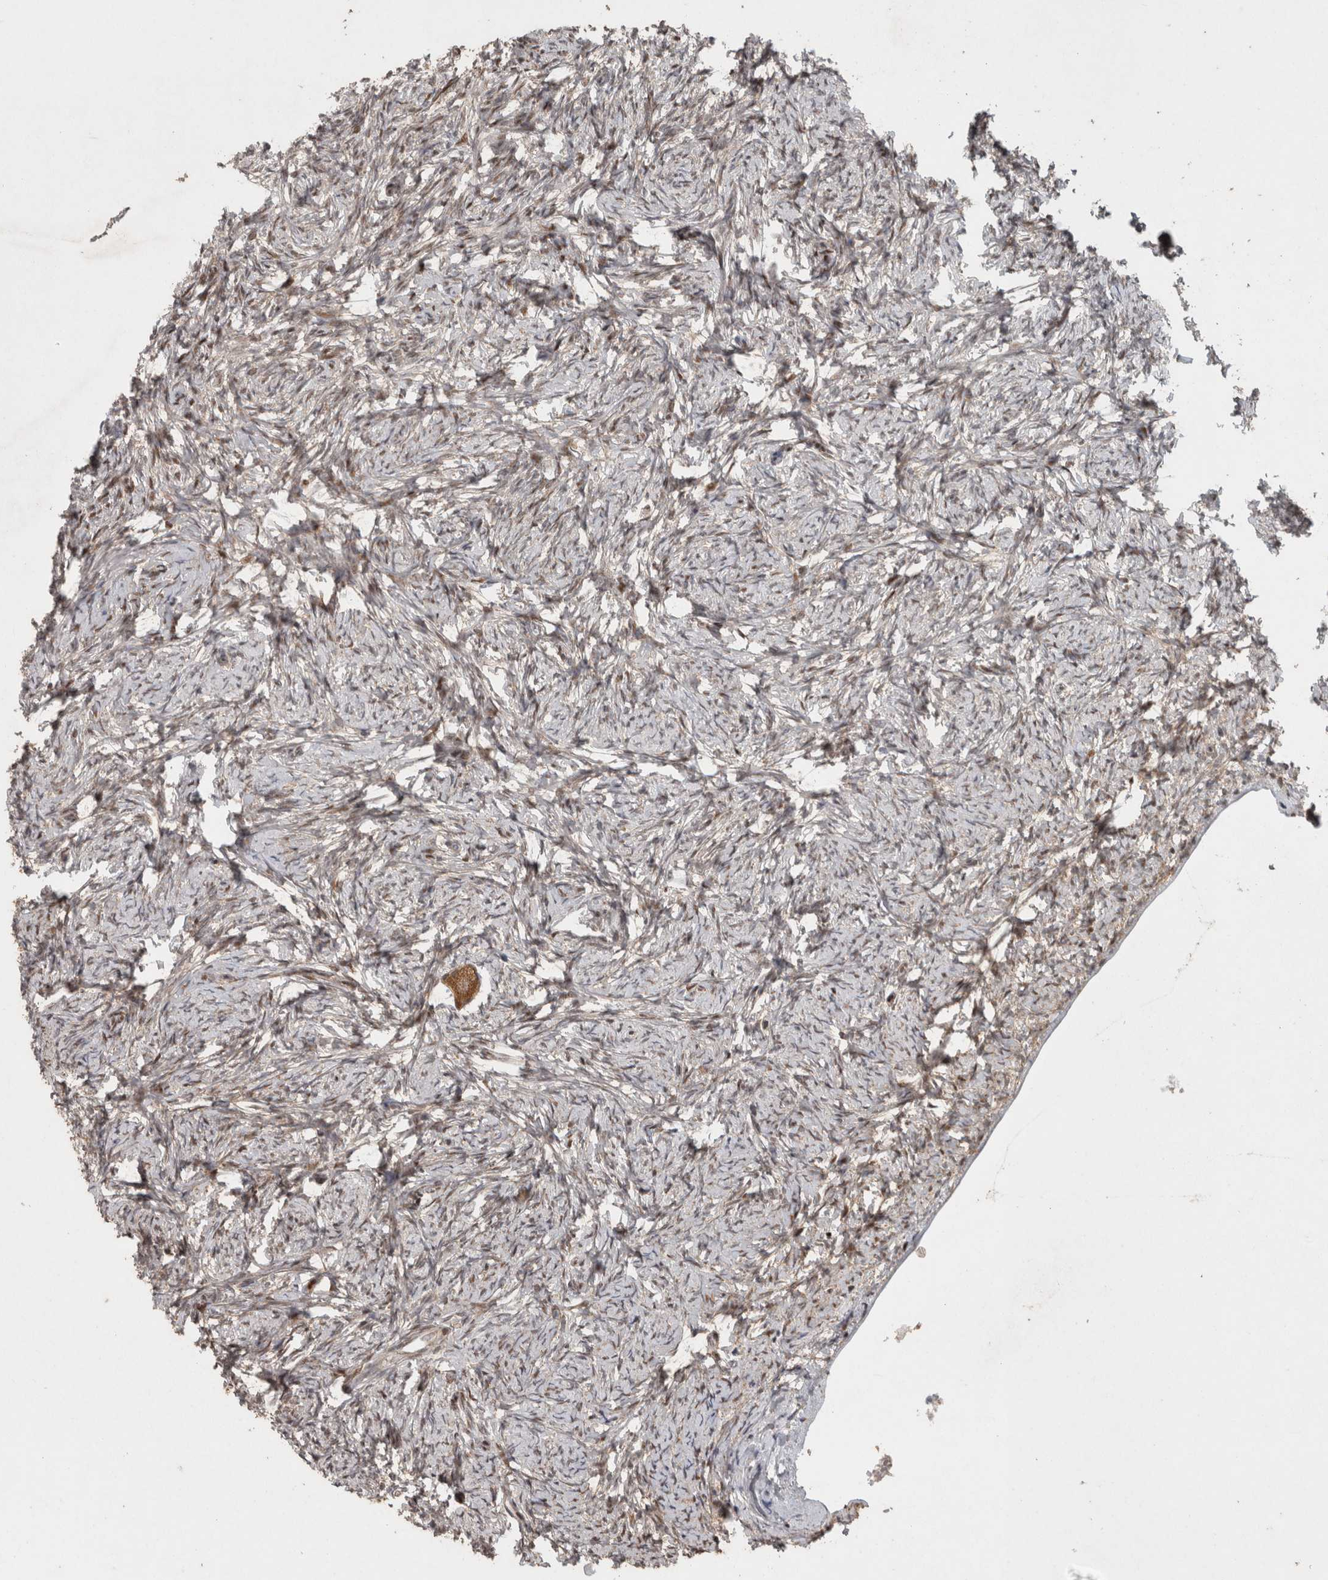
{"staining": {"intensity": "moderate", "quantity": ">75%", "location": "cytoplasmic/membranous"}, "tissue": "ovary", "cell_type": "Follicle cells", "image_type": "normal", "snomed": [{"axis": "morphology", "description": "Normal tissue, NOS"}, {"axis": "topography", "description": "Ovary"}], "caption": "The image demonstrates a brown stain indicating the presence of a protein in the cytoplasmic/membranous of follicle cells in ovary.", "gene": "KDM8", "patient": {"sex": "female", "age": 34}}